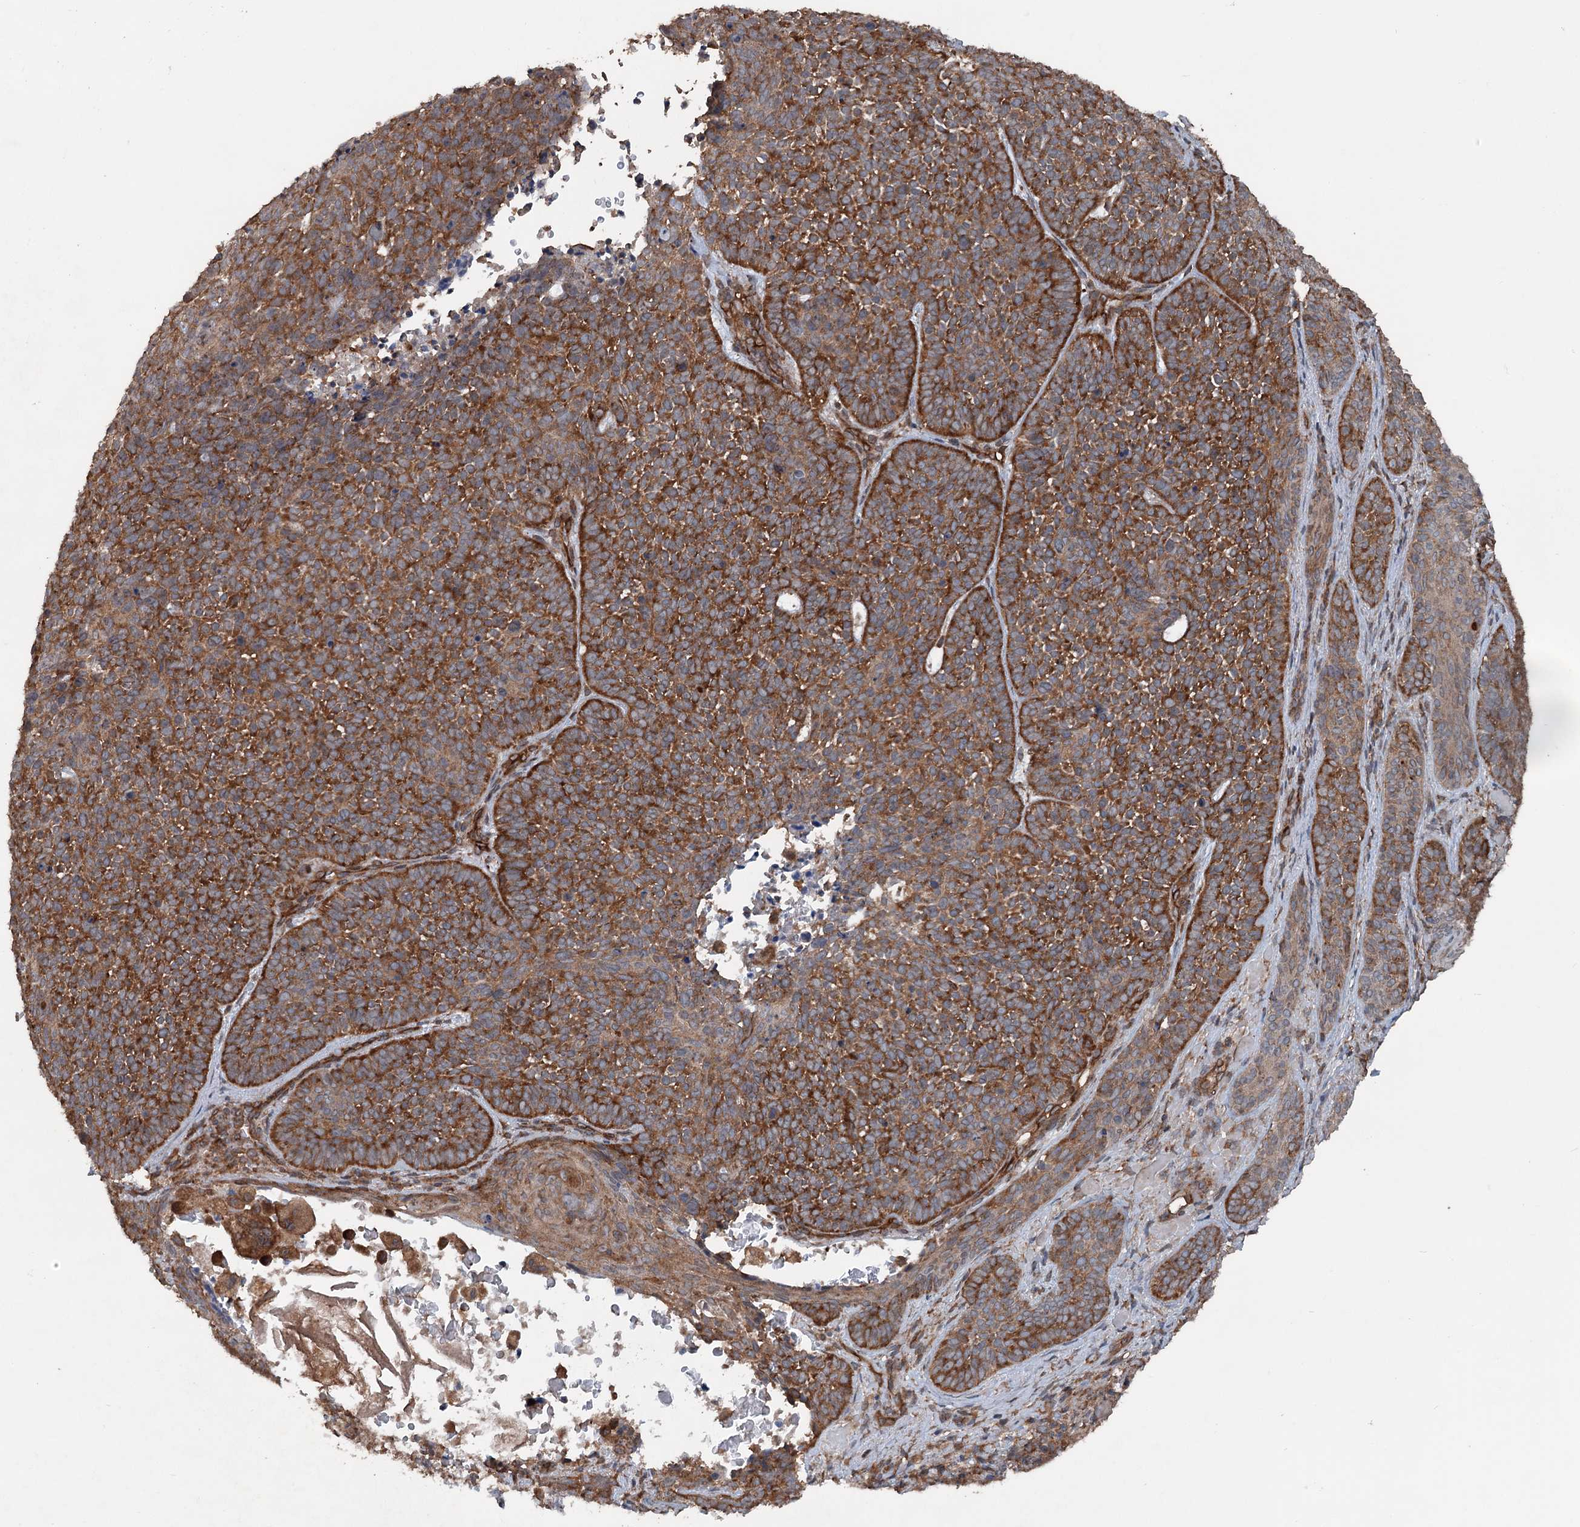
{"staining": {"intensity": "strong", "quantity": ">75%", "location": "cytoplasmic/membranous"}, "tissue": "skin cancer", "cell_type": "Tumor cells", "image_type": "cancer", "snomed": [{"axis": "morphology", "description": "Basal cell carcinoma"}, {"axis": "topography", "description": "Skin"}], "caption": "This micrograph reveals immunohistochemistry (IHC) staining of human skin cancer, with high strong cytoplasmic/membranous positivity in about >75% of tumor cells.", "gene": "RNF214", "patient": {"sex": "male", "age": 85}}